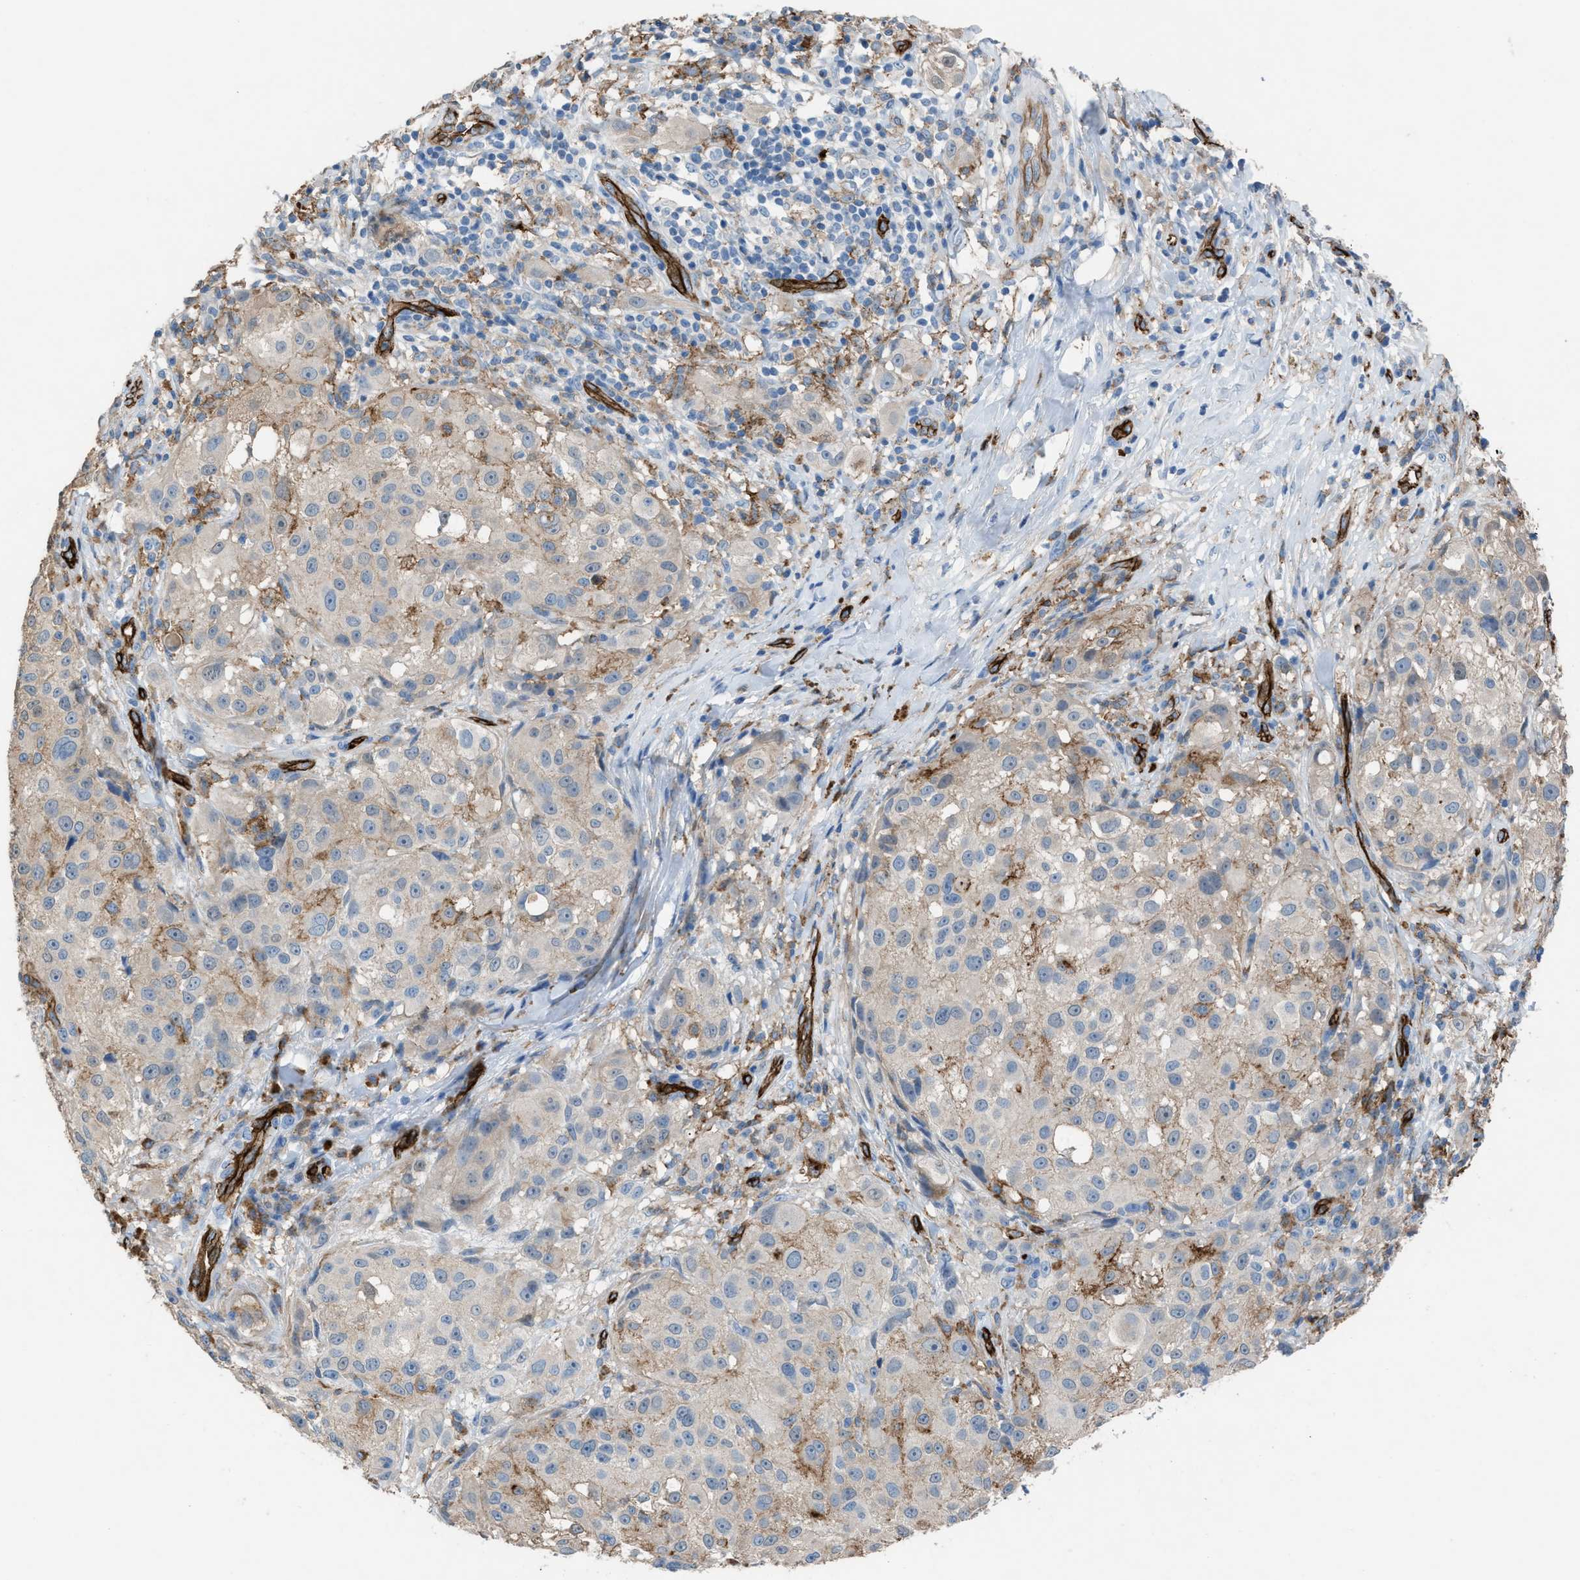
{"staining": {"intensity": "weak", "quantity": ">75%", "location": "cytoplasmic/membranous"}, "tissue": "melanoma", "cell_type": "Tumor cells", "image_type": "cancer", "snomed": [{"axis": "morphology", "description": "Necrosis, NOS"}, {"axis": "morphology", "description": "Malignant melanoma, NOS"}, {"axis": "topography", "description": "Skin"}], "caption": "Malignant melanoma stained for a protein (brown) shows weak cytoplasmic/membranous positive expression in approximately >75% of tumor cells.", "gene": "DYSF", "patient": {"sex": "female", "age": 87}}